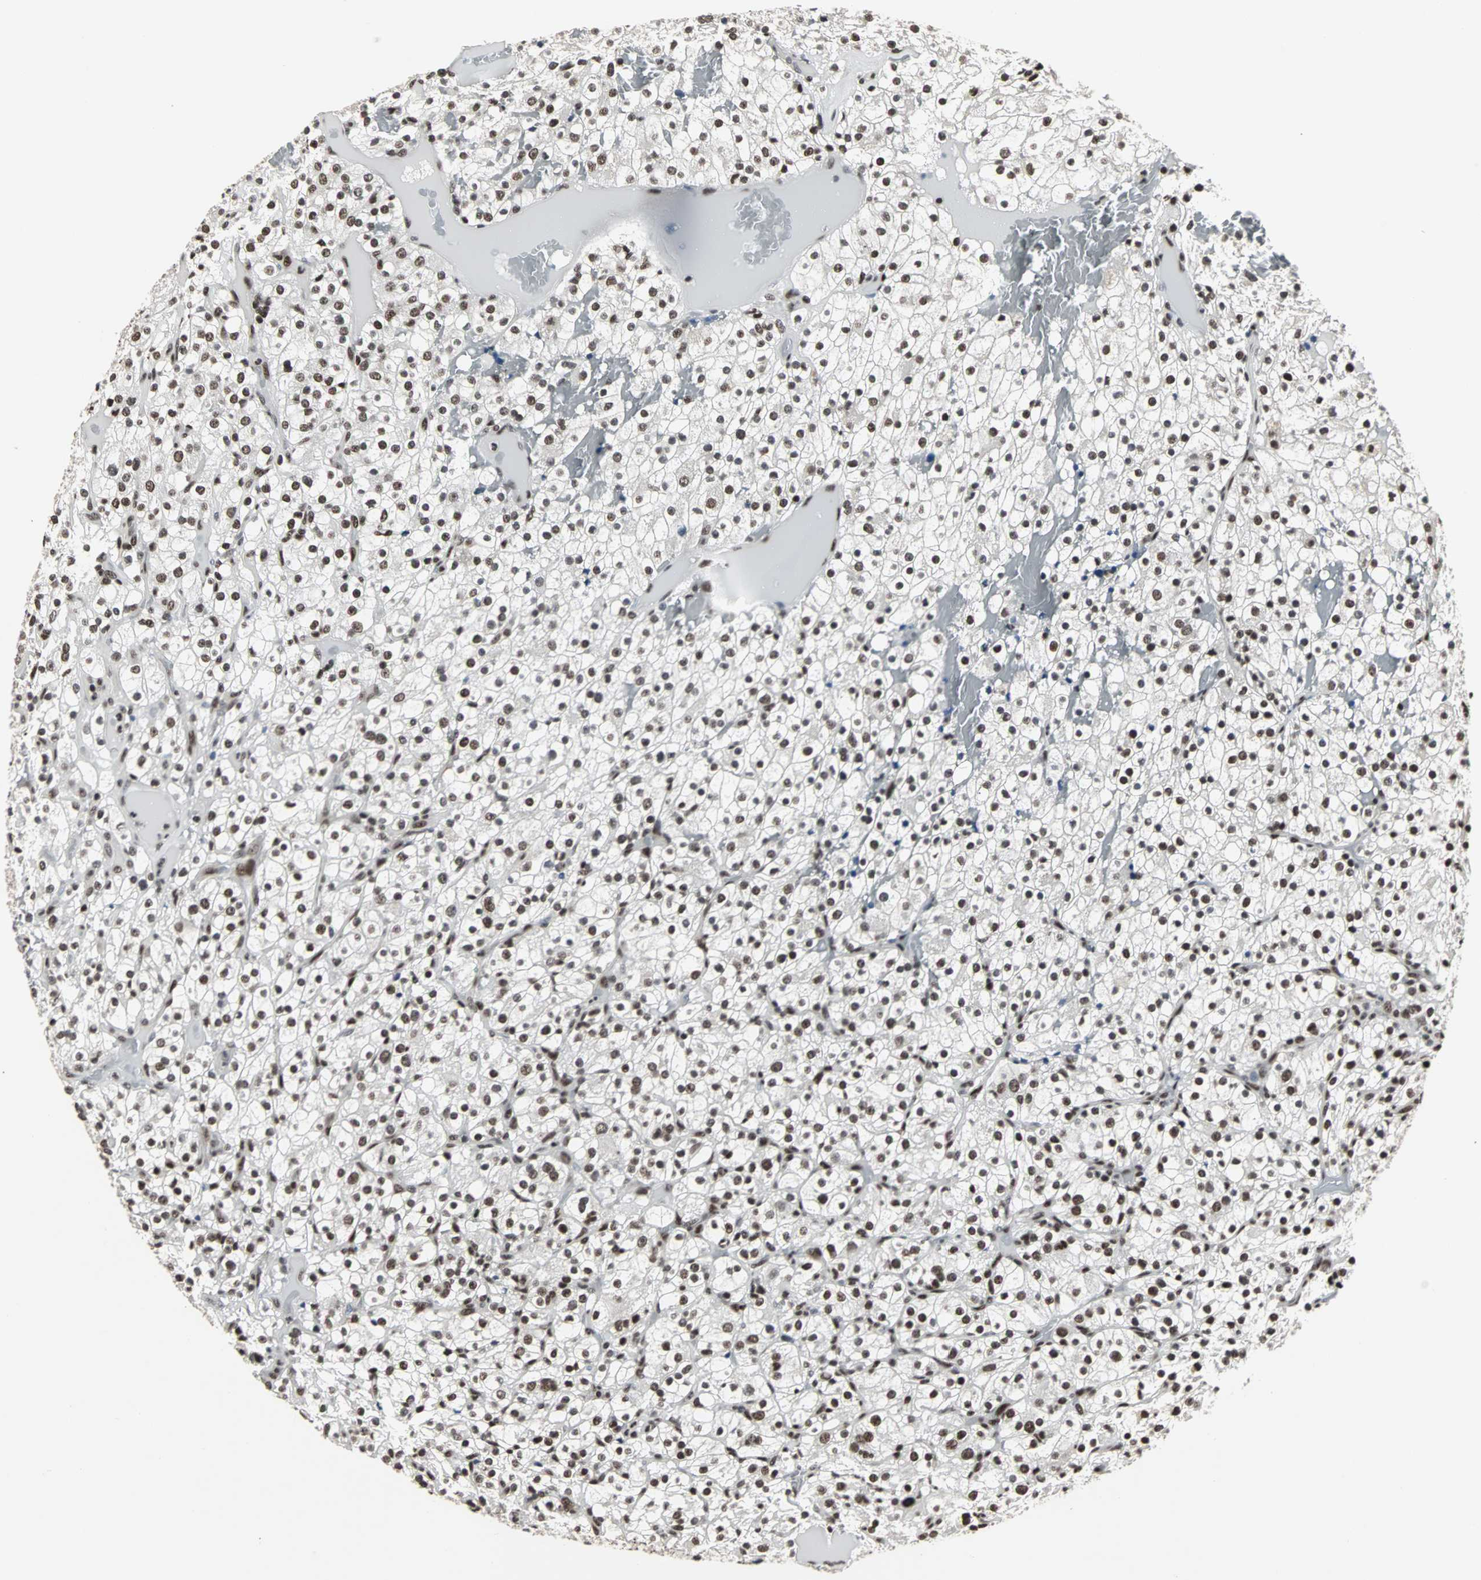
{"staining": {"intensity": "strong", "quantity": ">75%", "location": "nuclear"}, "tissue": "renal cancer", "cell_type": "Tumor cells", "image_type": "cancer", "snomed": [{"axis": "morphology", "description": "Normal tissue, NOS"}, {"axis": "morphology", "description": "Adenocarcinoma, NOS"}, {"axis": "topography", "description": "Kidney"}], "caption": "IHC (DAB) staining of human renal cancer displays strong nuclear protein expression in about >75% of tumor cells. The protein is shown in brown color, while the nuclei are stained blue.", "gene": "PNKP", "patient": {"sex": "female", "age": 72}}